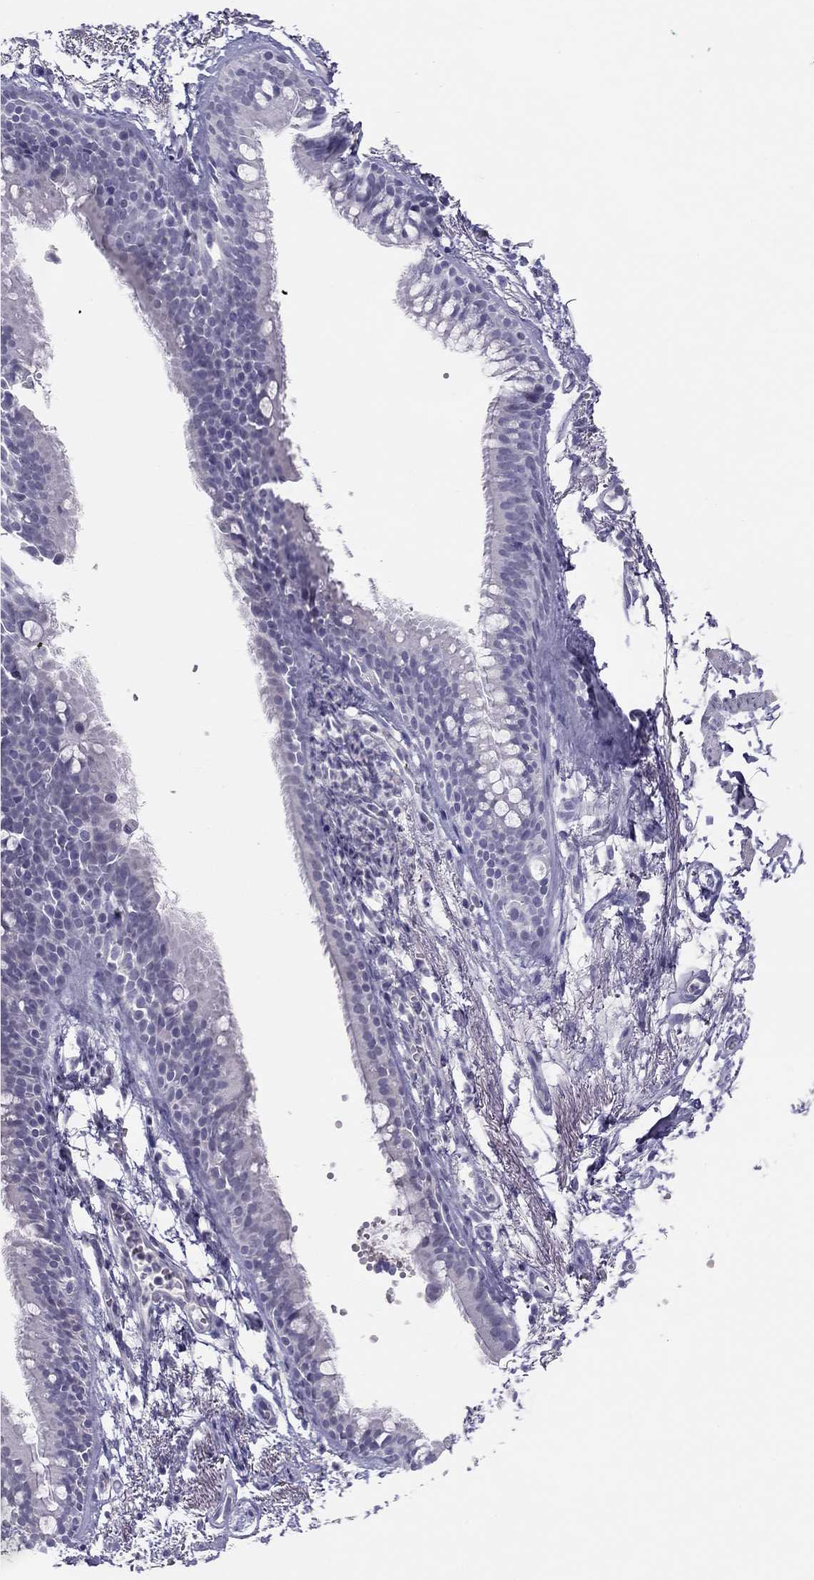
{"staining": {"intensity": "negative", "quantity": "none", "location": "none"}, "tissue": "soft tissue", "cell_type": "Fibroblasts", "image_type": "normal", "snomed": [{"axis": "morphology", "description": "Normal tissue, NOS"}, {"axis": "morphology", "description": "Squamous cell carcinoma, NOS"}, {"axis": "topography", "description": "Cartilage tissue"}, {"axis": "topography", "description": "Lung"}], "caption": "Fibroblasts are negative for protein expression in normal human soft tissue. The staining is performed using DAB (3,3'-diaminobenzidine) brown chromogen with nuclei counter-stained in using hematoxylin.", "gene": "SPATA12", "patient": {"sex": "male", "age": 66}}